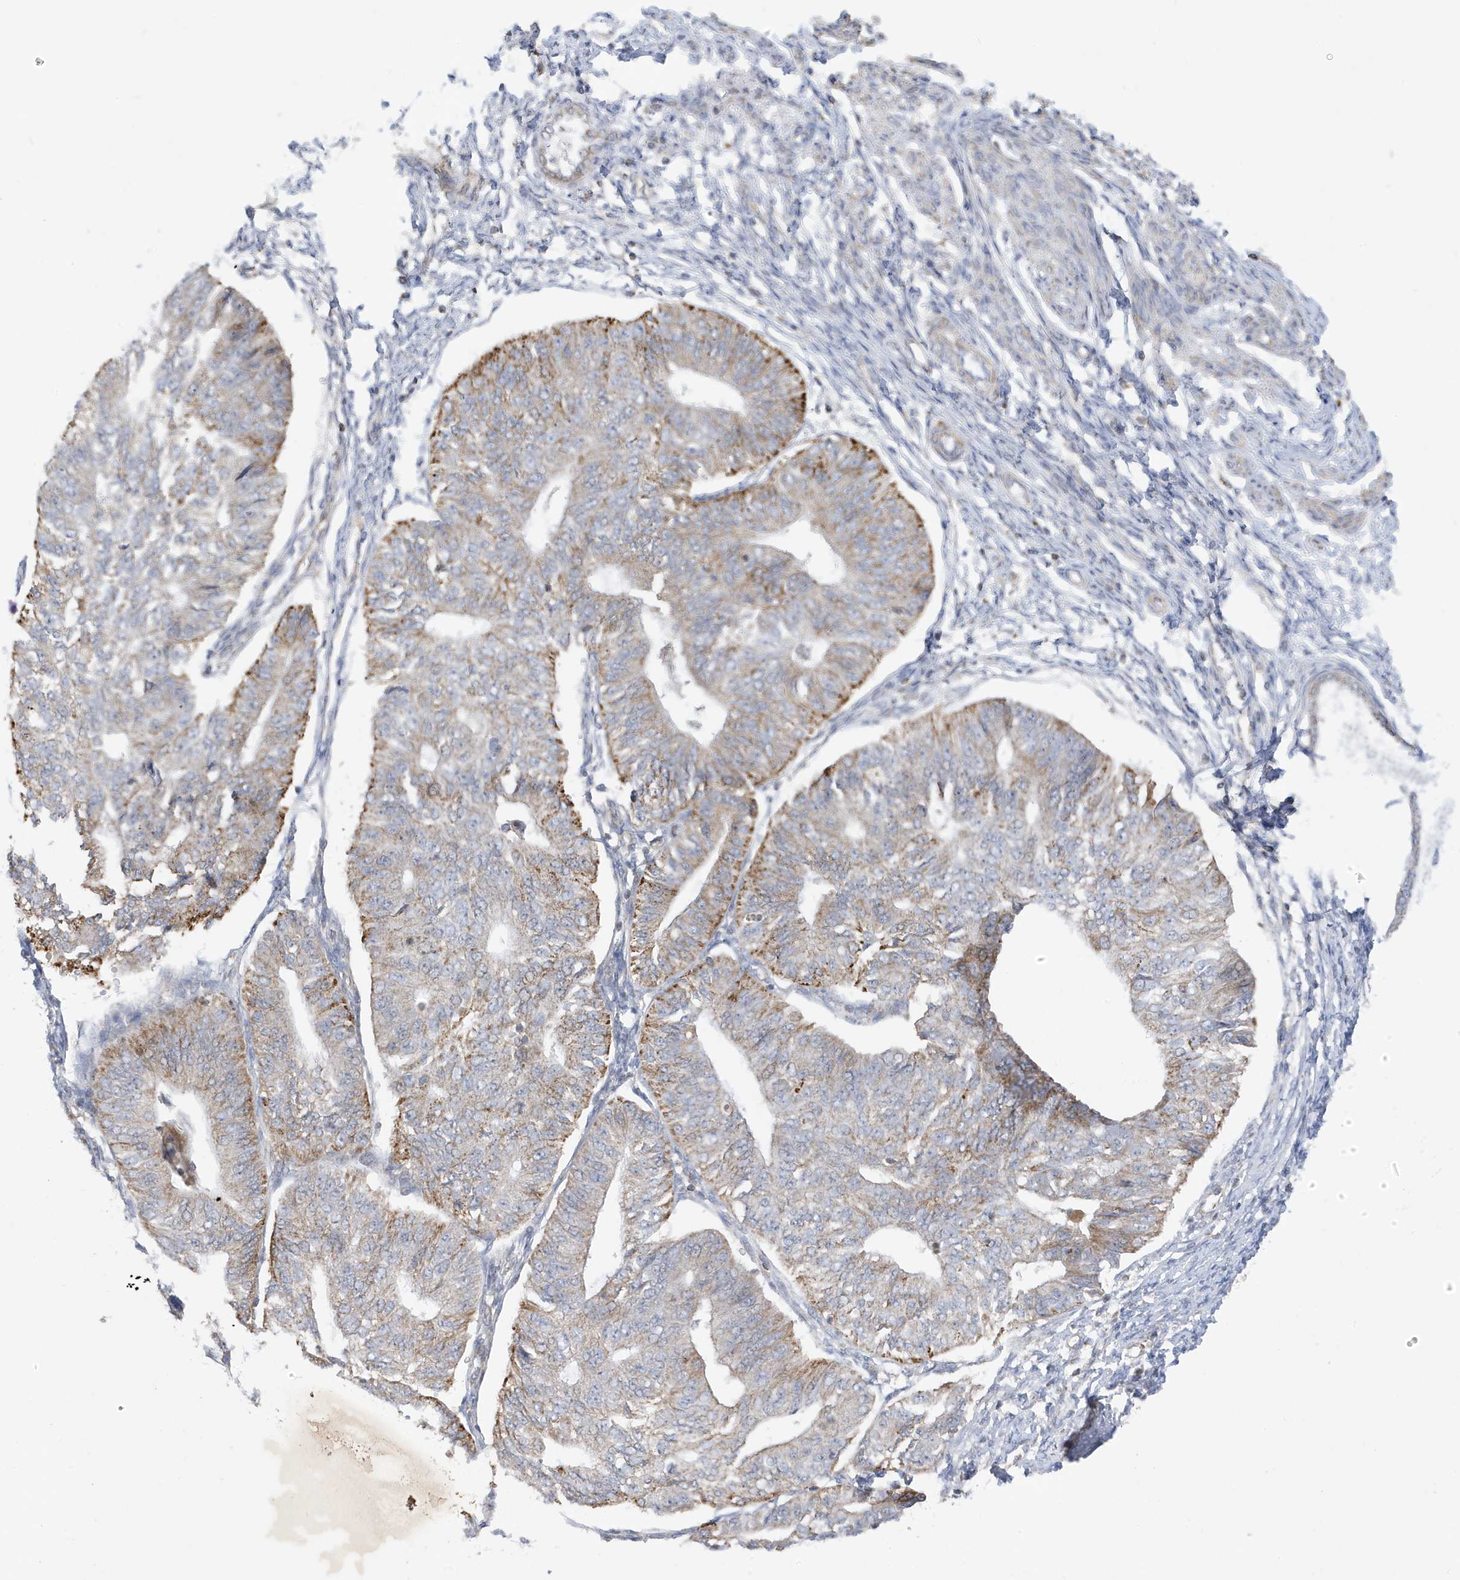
{"staining": {"intensity": "moderate", "quantity": "25%-75%", "location": "cytoplasmic/membranous"}, "tissue": "endometrial cancer", "cell_type": "Tumor cells", "image_type": "cancer", "snomed": [{"axis": "morphology", "description": "Adenocarcinoma, NOS"}, {"axis": "topography", "description": "Endometrium"}], "caption": "IHC histopathology image of endometrial cancer stained for a protein (brown), which demonstrates medium levels of moderate cytoplasmic/membranous positivity in about 25%-75% of tumor cells.", "gene": "ATP13A5", "patient": {"sex": "female", "age": 32}}